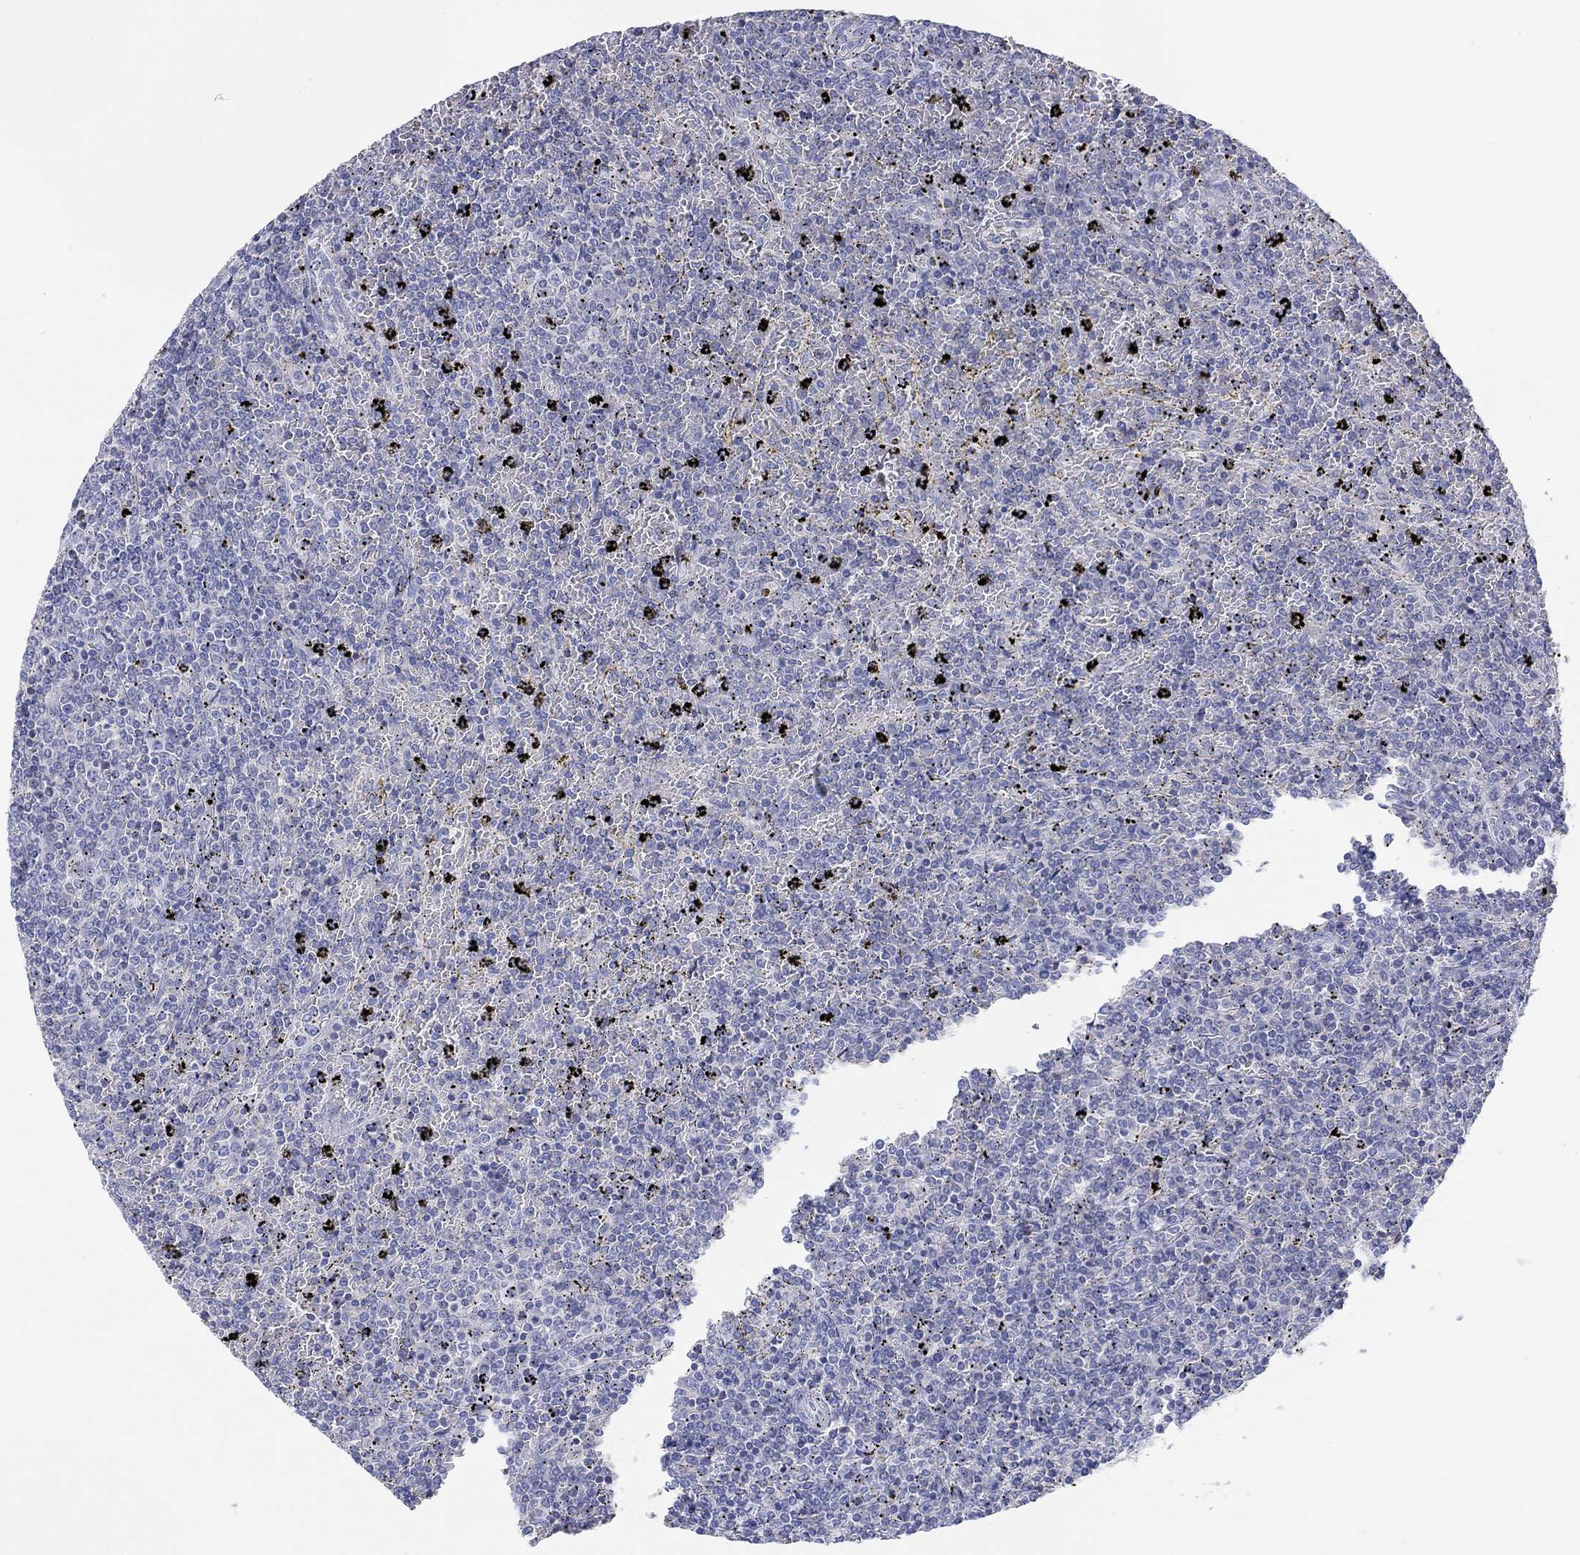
{"staining": {"intensity": "negative", "quantity": "none", "location": "none"}, "tissue": "lymphoma", "cell_type": "Tumor cells", "image_type": "cancer", "snomed": [{"axis": "morphology", "description": "Malignant lymphoma, non-Hodgkin's type, Low grade"}, {"axis": "topography", "description": "Spleen"}], "caption": "Immunohistochemistry (IHC) photomicrograph of lymphoma stained for a protein (brown), which shows no staining in tumor cells.", "gene": "PPIL6", "patient": {"sex": "female", "age": 77}}